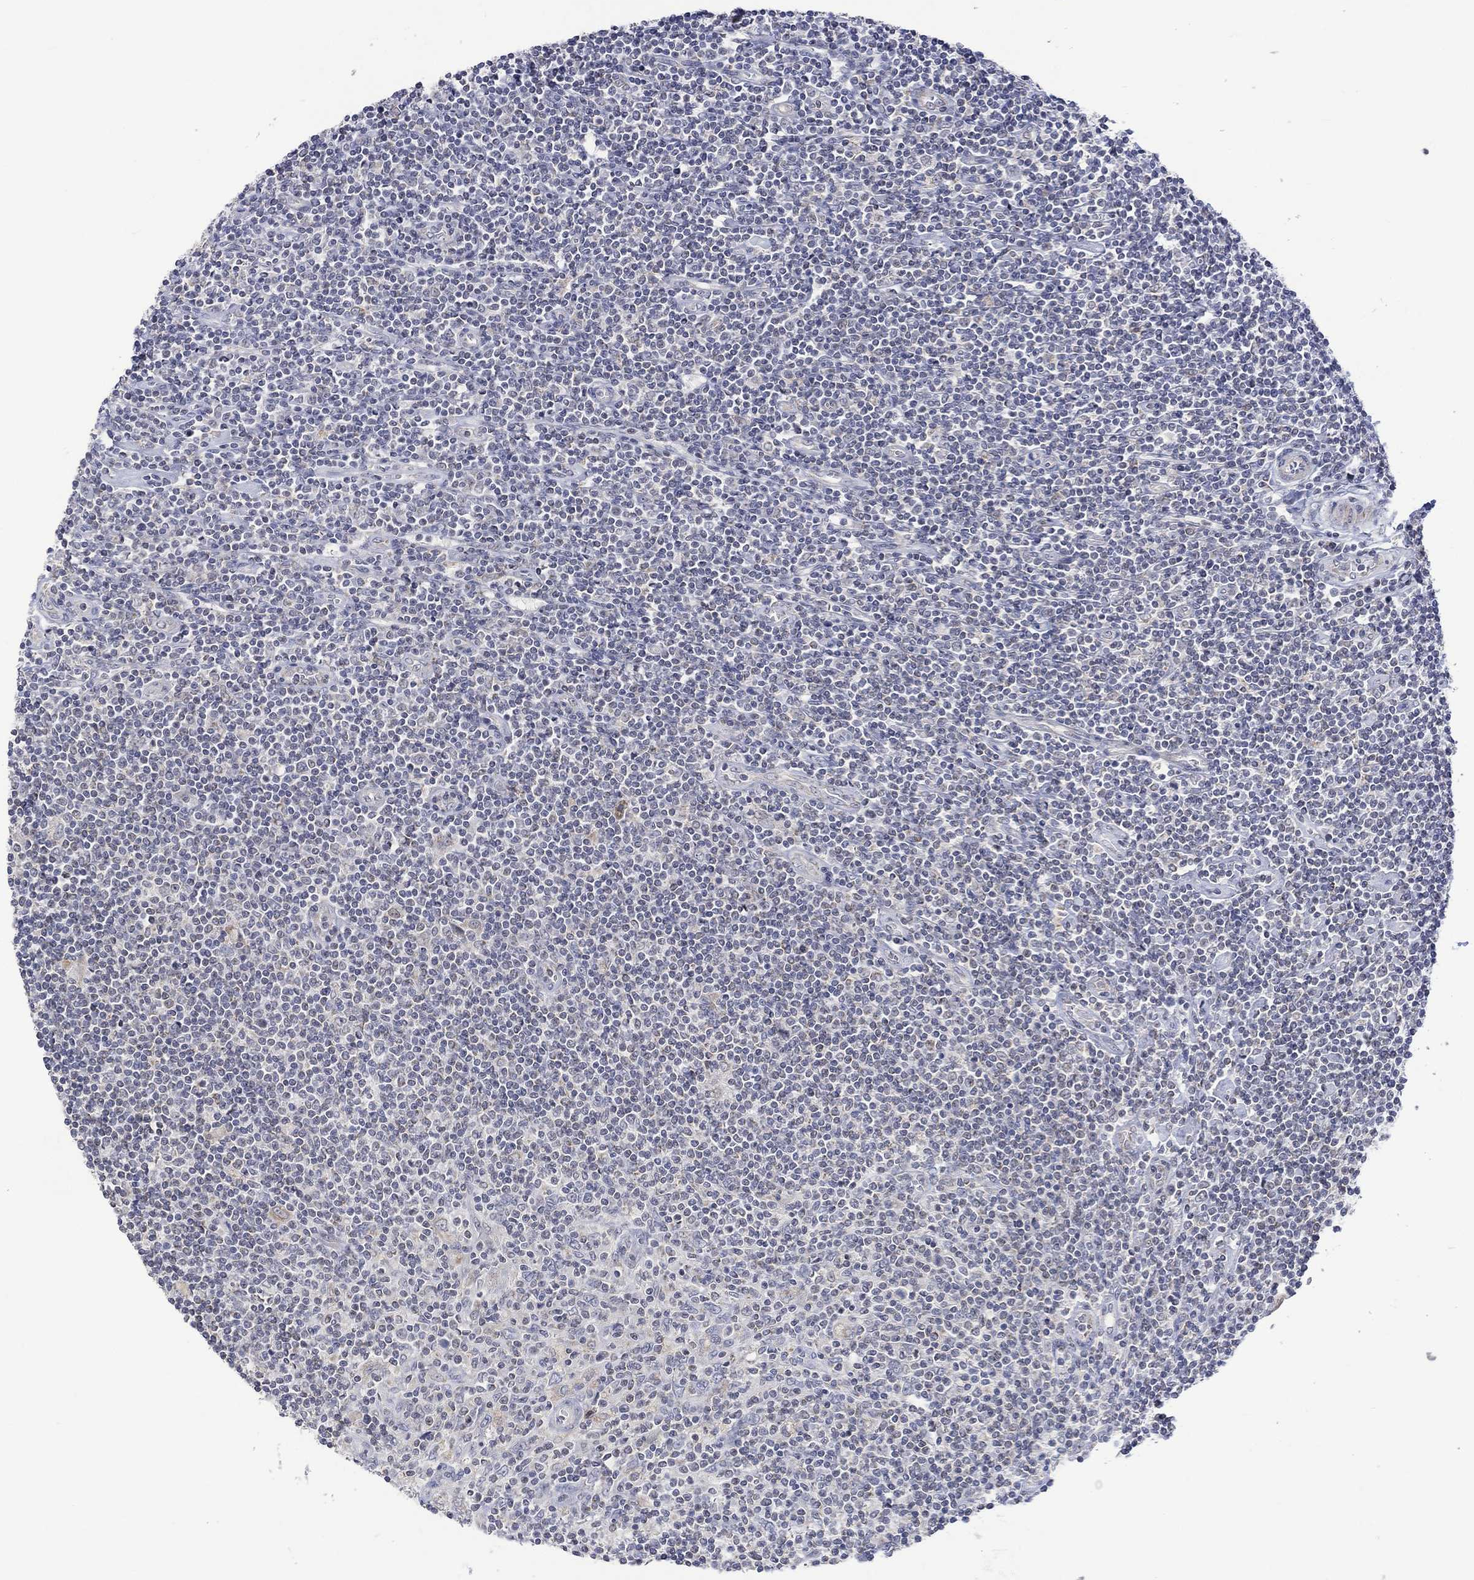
{"staining": {"intensity": "negative", "quantity": "none", "location": "none"}, "tissue": "lymphoma", "cell_type": "Tumor cells", "image_type": "cancer", "snomed": [{"axis": "morphology", "description": "Hodgkin's disease, NOS"}, {"axis": "topography", "description": "Lymph node"}], "caption": "An IHC image of Hodgkin's disease is shown. There is no staining in tumor cells of Hodgkin's disease.", "gene": "SLC48A1", "patient": {"sex": "male", "age": 40}}